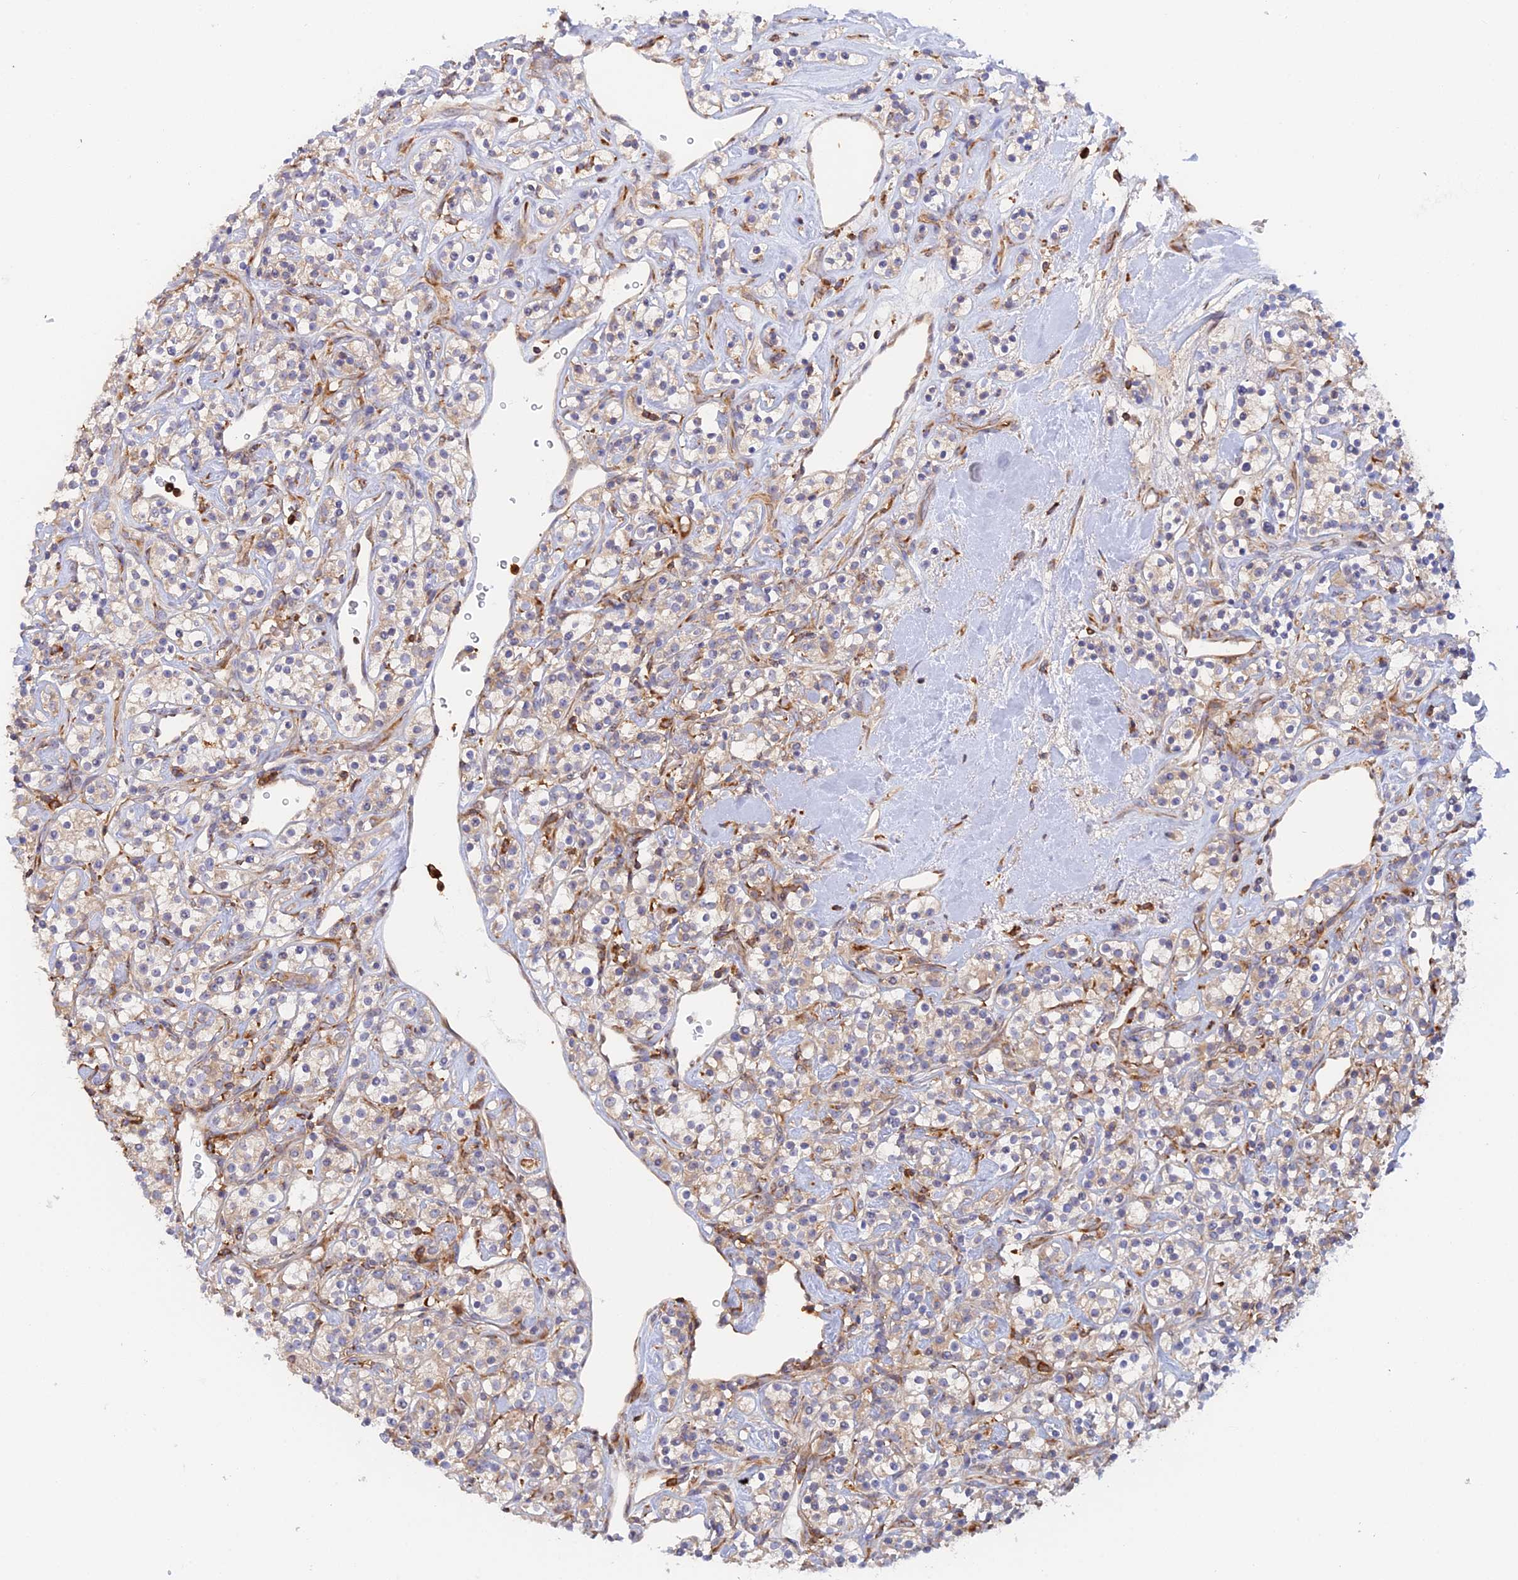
{"staining": {"intensity": "weak", "quantity": "25%-75%", "location": "cytoplasmic/membranous"}, "tissue": "renal cancer", "cell_type": "Tumor cells", "image_type": "cancer", "snomed": [{"axis": "morphology", "description": "Adenocarcinoma, NOS"}, {"axis": "topography", "description": "Kidney"}], "caption": "Renal cancer stained for a protein displays weak cytoplasmic/membranous positivity in tumor cells.", "gene": "GMIP", "patient": {"sex": "male", "age": 77}}